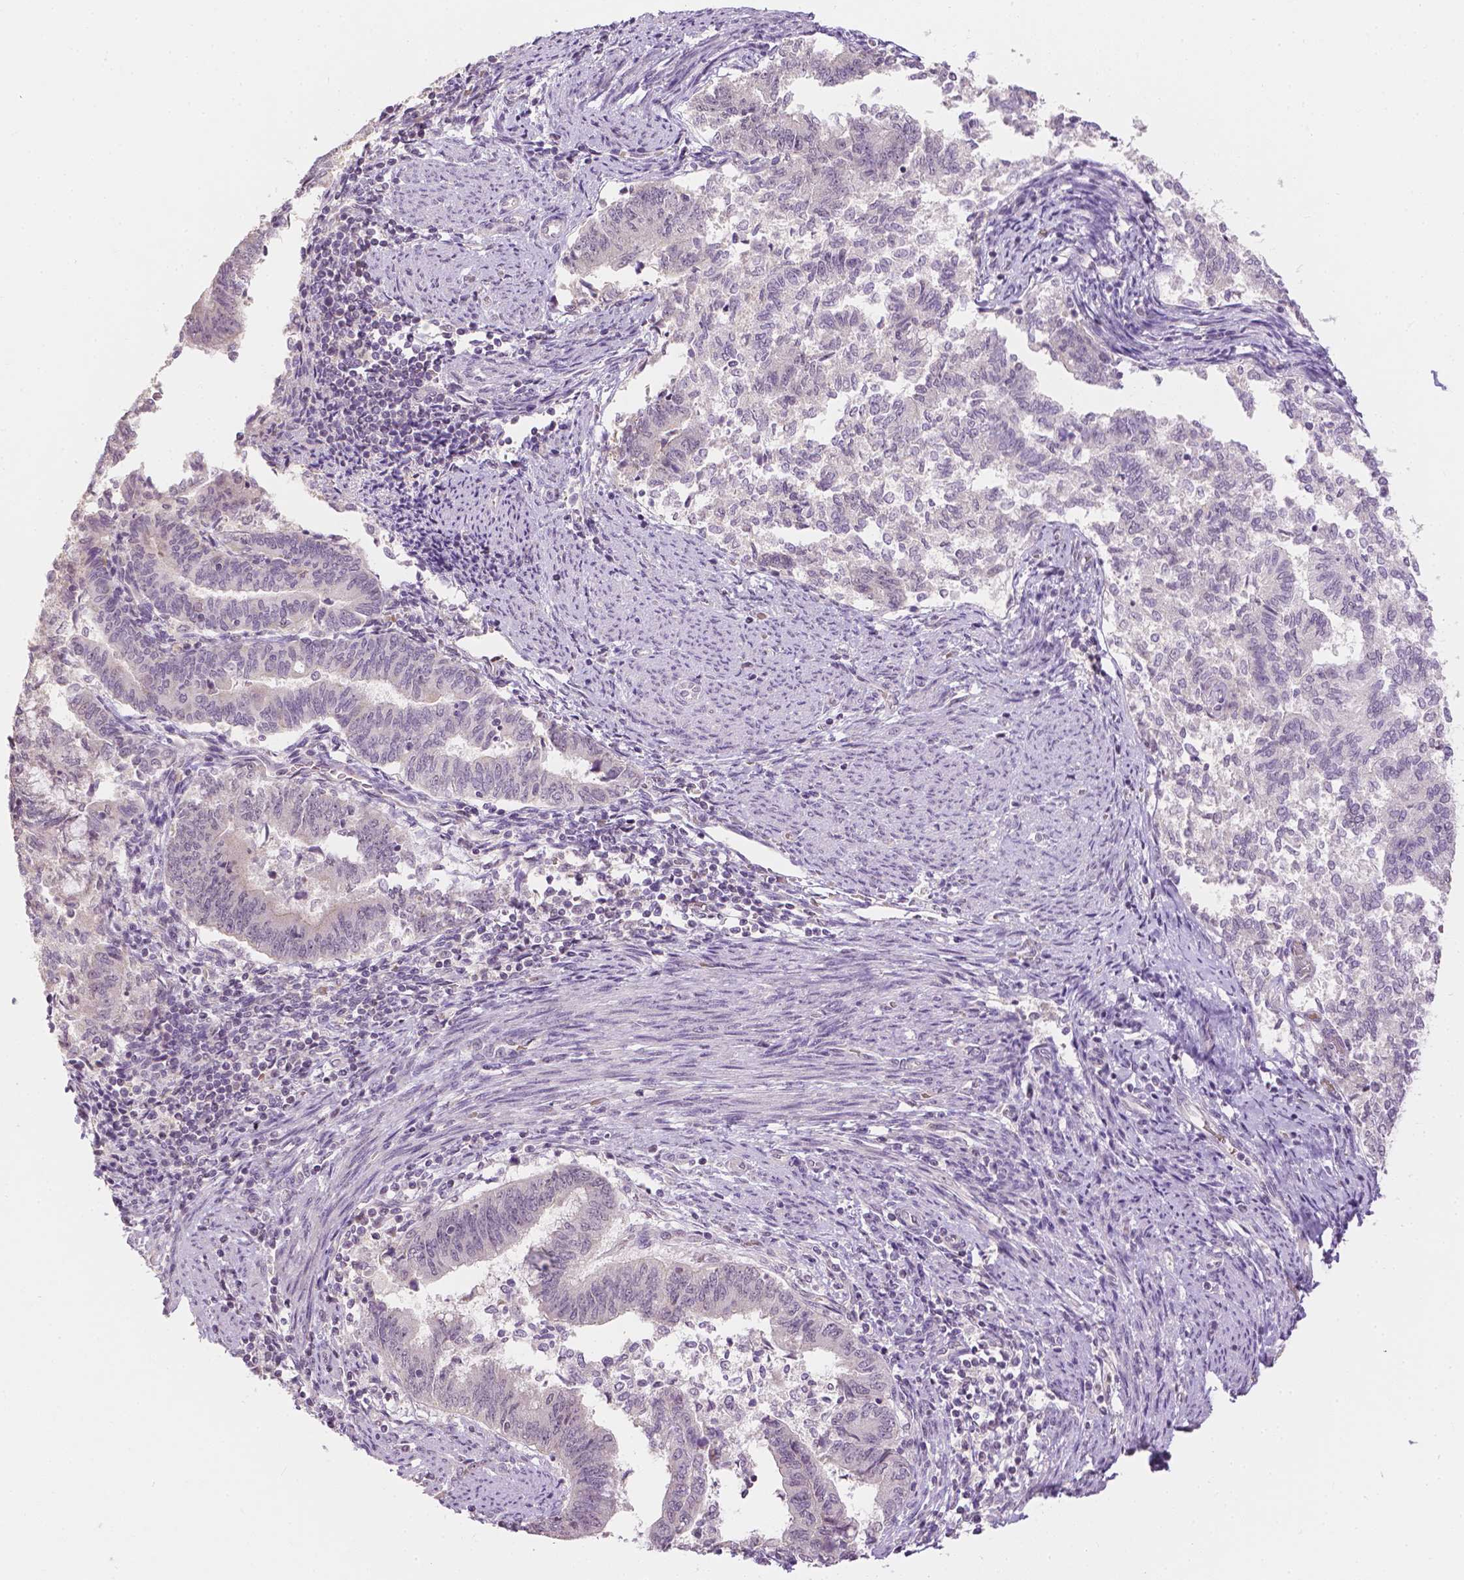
{"staining": {"intensity": "negative", "quantity": "none", "location": "none"}, "tissue": "endometrial cancer", "cell_type": "Tumor cells", "image_type": "cancer", "snomed": [{"axis": "morphology", "description": "Adenocarcinoma, NOS"}, {"axis": "topography", "description": "Endometrium"}], "caption": "High power microscopy photomicrograph of an immunohistochemistry (IHC) image of adenocarcinoma (endometrial), revealing no significant expression in tumor cells. Brightfield microscopy of IHC stained with DAB (3,3'-diaminobenzidine) (brown) and hematoxylin (blue), captured at high magnification.", "gene": "ZNF280B", "patient": {"sex": "female", "age": 65}}